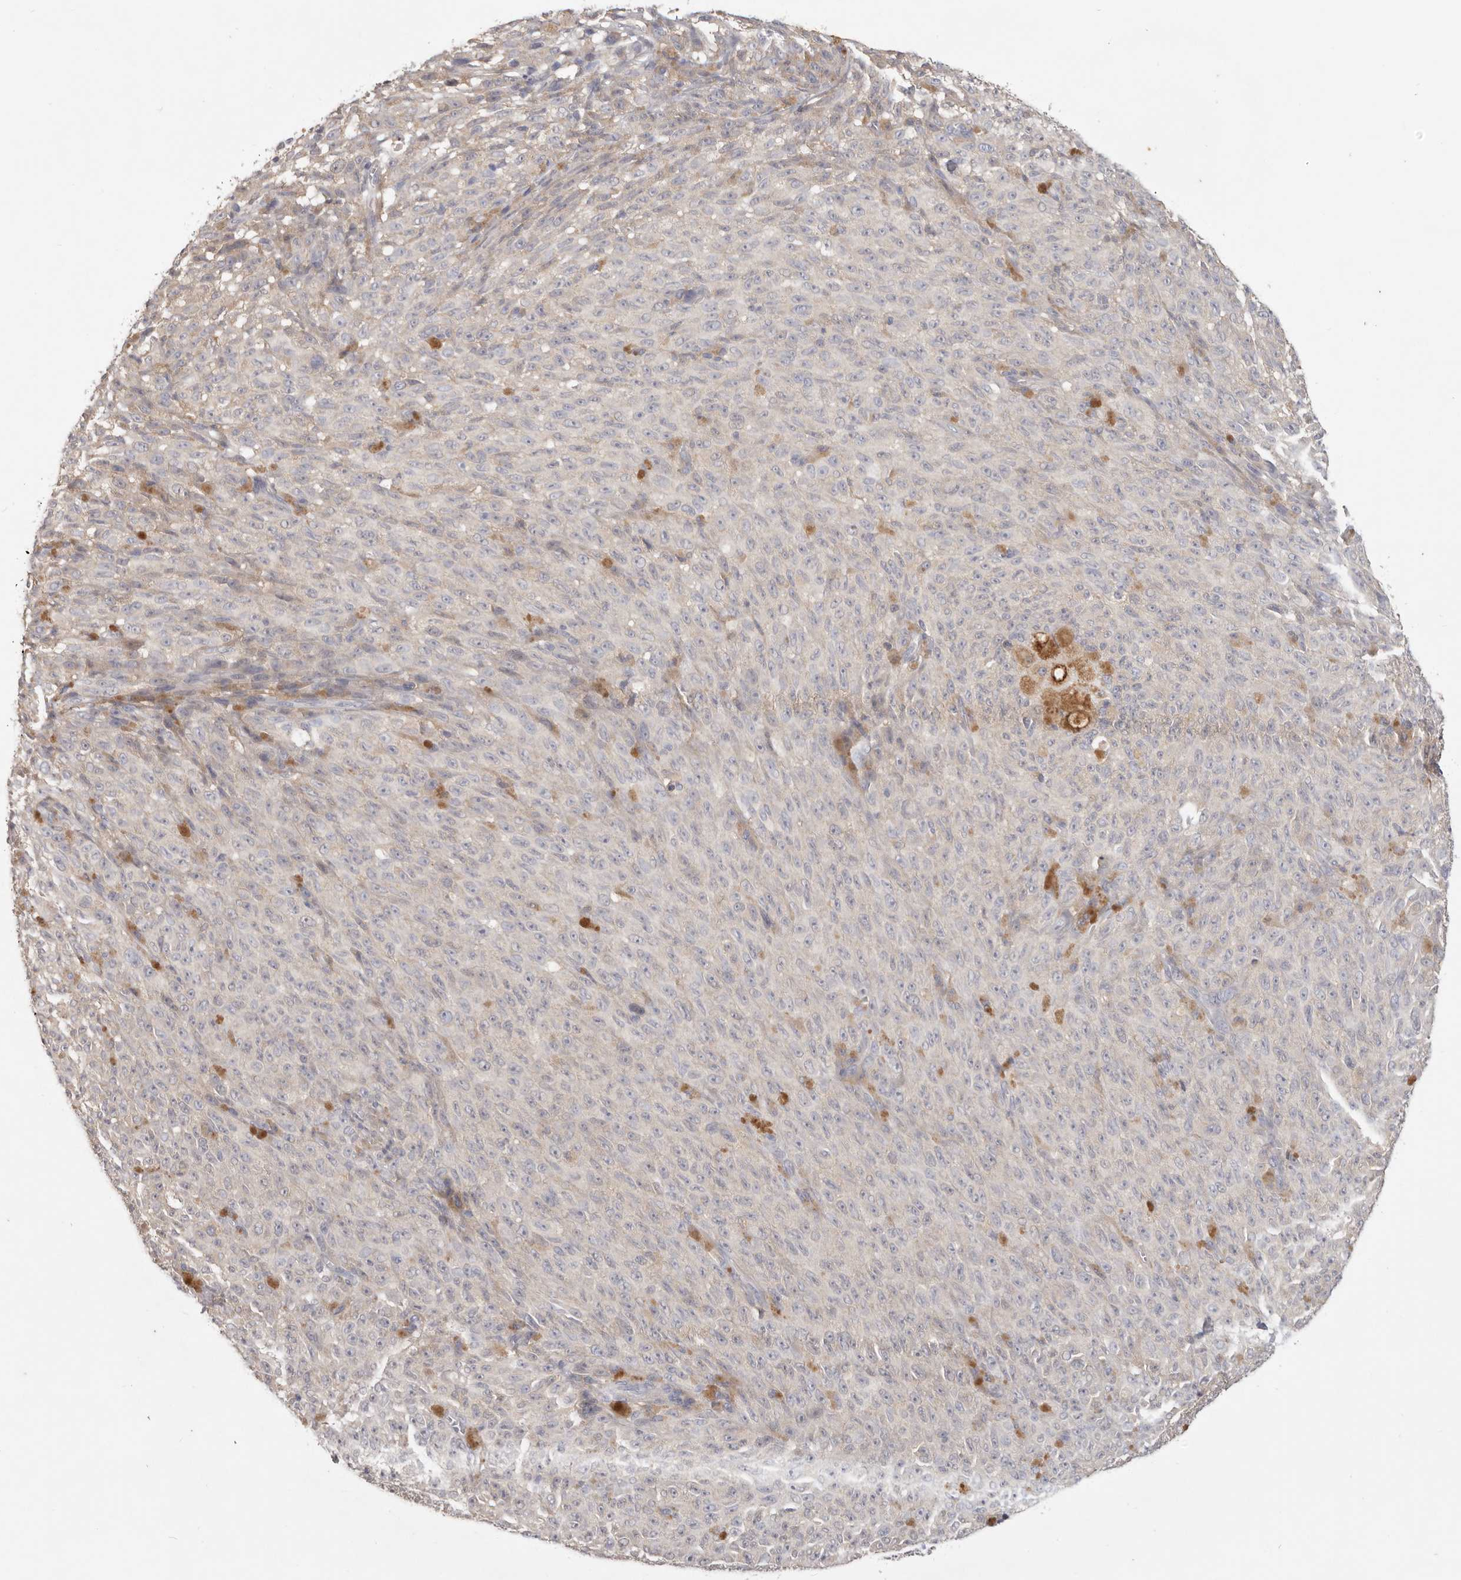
{"staining": {"intensity": "negative", "quantity": "none", "location": "none"}, "tissue": "melanoma", "cell_type": "Tumor cells", "image_type": "cancer", "snomed": [{"axis": "morphology", "description": "Malignant melanoma, NOS"}, {"axis": "topography", "description": "Skin"}], "caption": "Histopathology image shows no significant protein expression in tumor cells of melanoma.", "gene": "WDR77", "patient": {"sex": "female", "age": 82}}